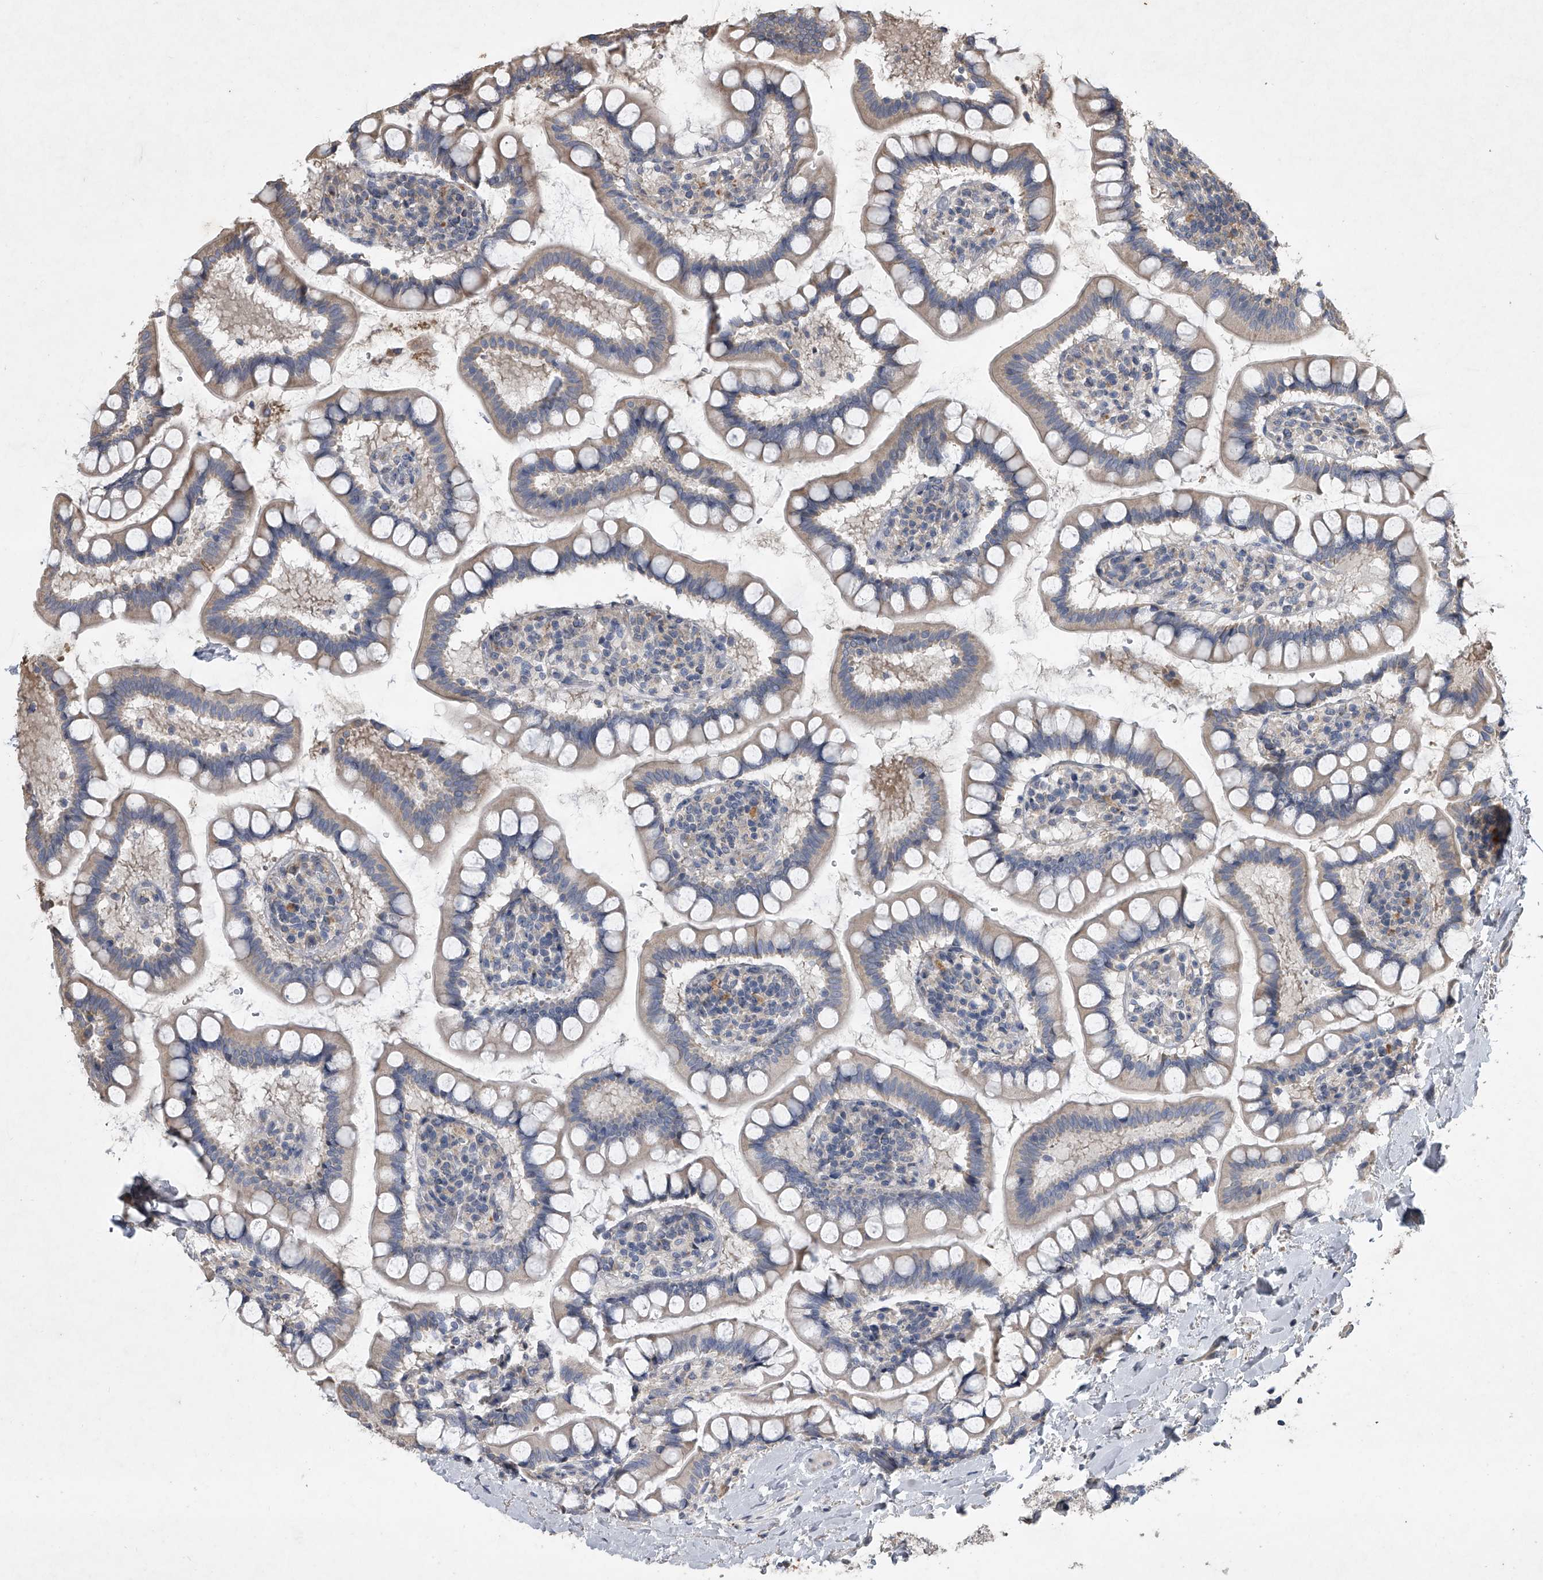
{"staining": {"intensity": "weak", "quantity": "25%-75%", "location": "cytoplasmic/membranous"}, "tissue": "small intestine", "cell_type": "Glandular cells", "image_type": "normal", "snomed": [{"axis": "morphology", "description": "Normal tissue, NOS"}, {"axis": "topography", "description": "Small intestine"}], "caption": "High-magnification brightfield microscopy of unremarkable small intestine stained with DAB (brown) and counterstained with hematoxylin (blue). glandular cells exhibit weak cytoplasmic/membranous staining is appreciated in approximately25%-75% of cells.", "gene": "DOCK9", "patient": {"sex": "female", "age": 84}}